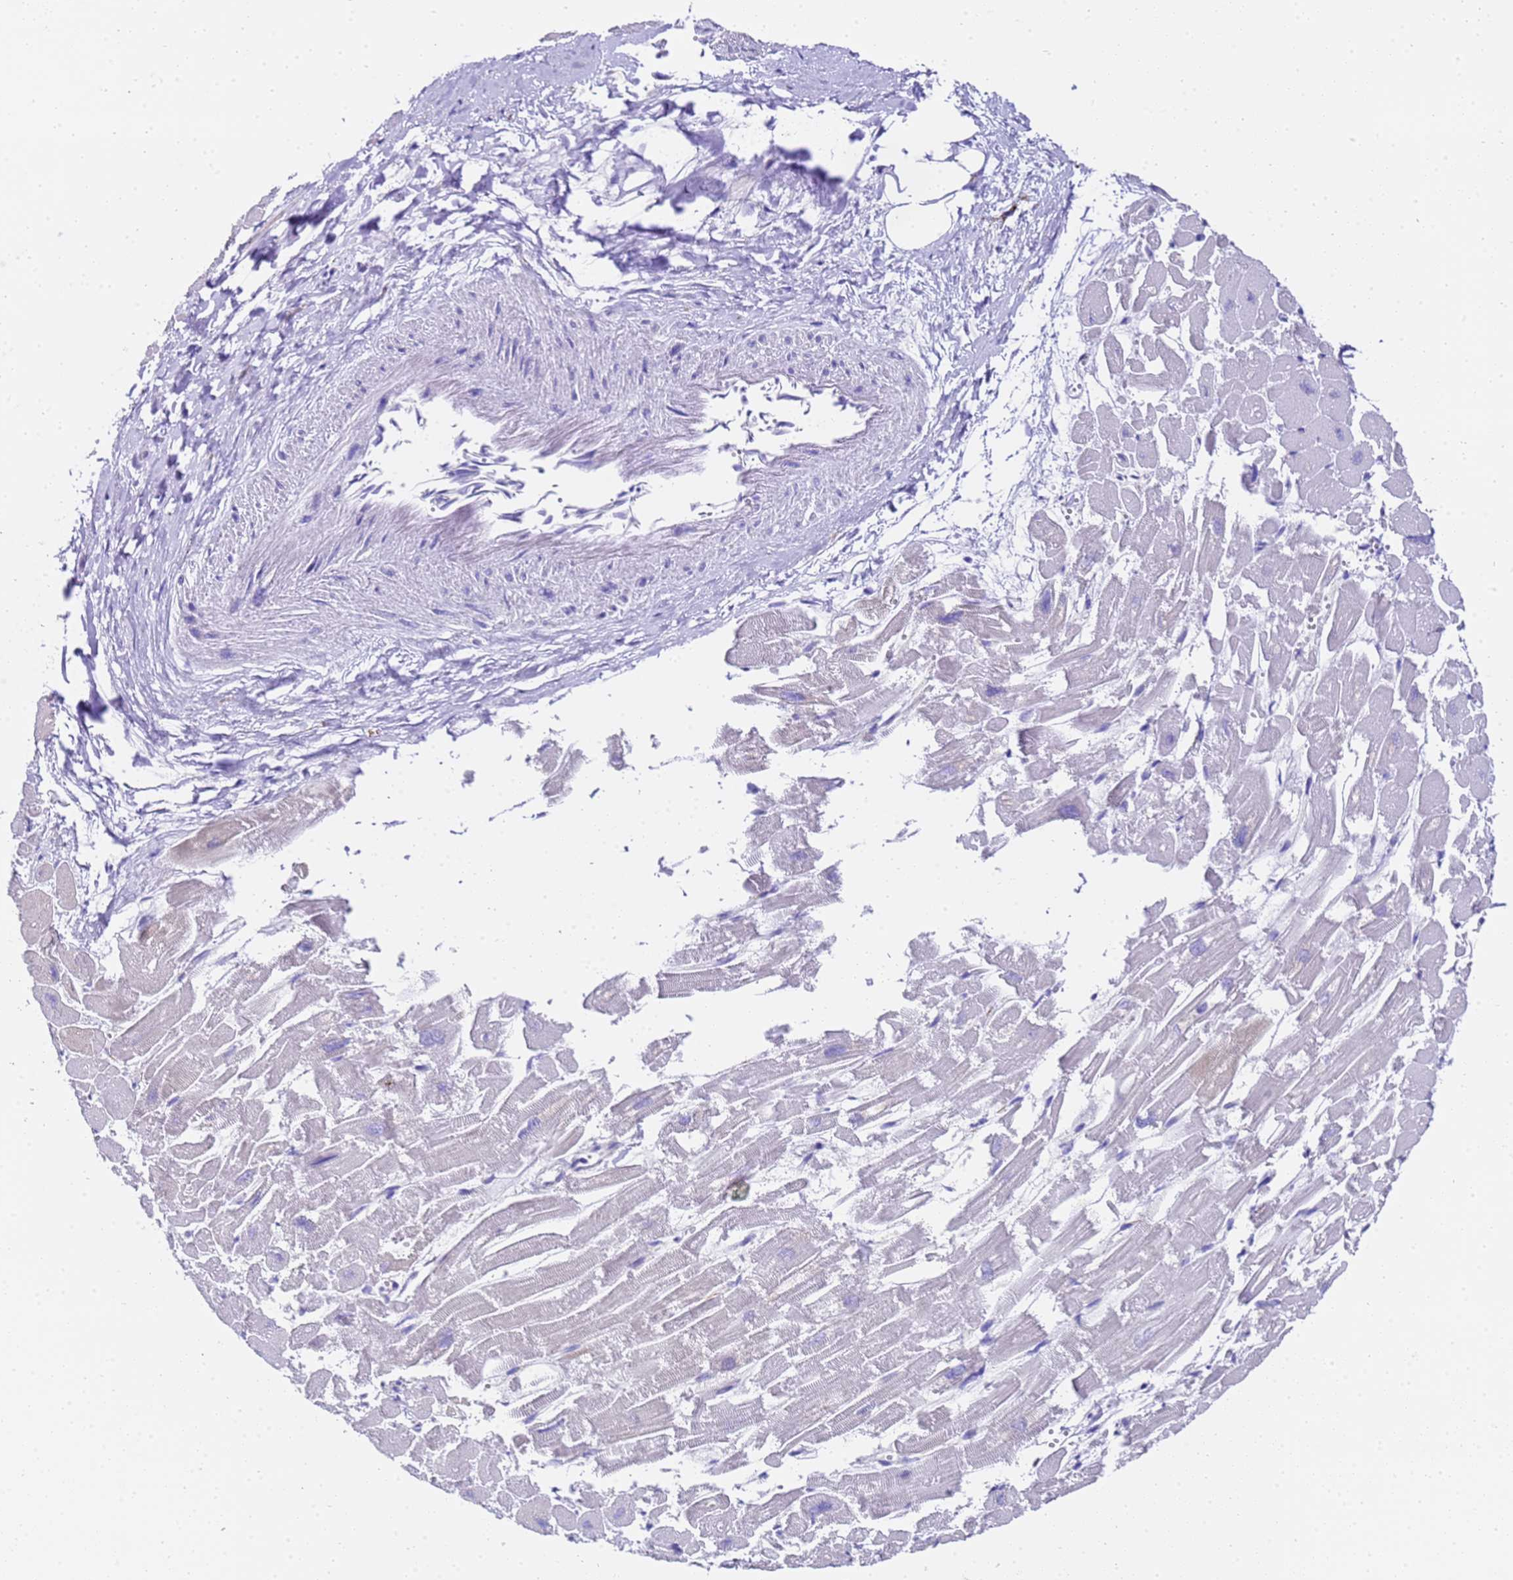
{"staining": {"intensity": "weak", "quantity": "25%-75%", "location": "cytoplasmic/membranous"}, "tissue": "heart muscle", "cell_type": "Cardiomyocytes", "image_type": "normal", "snomed": [{"axis": "morphology", "description": "Normal tissue, NOS"}, {"axis": "topography", "description": "Heart"}], "caption": "Immunohistochemistry (IHC) of benign human heart muscle demonstrates low levels of weak cytoplasmic/membranous staining in approximately 25%-75% of cardiomyocytes. (brown staining indicates protein expression, while blue staining denotes nuclei).", "gene": "FAM72A", "patient": {"sex": "male", "age": 54}}